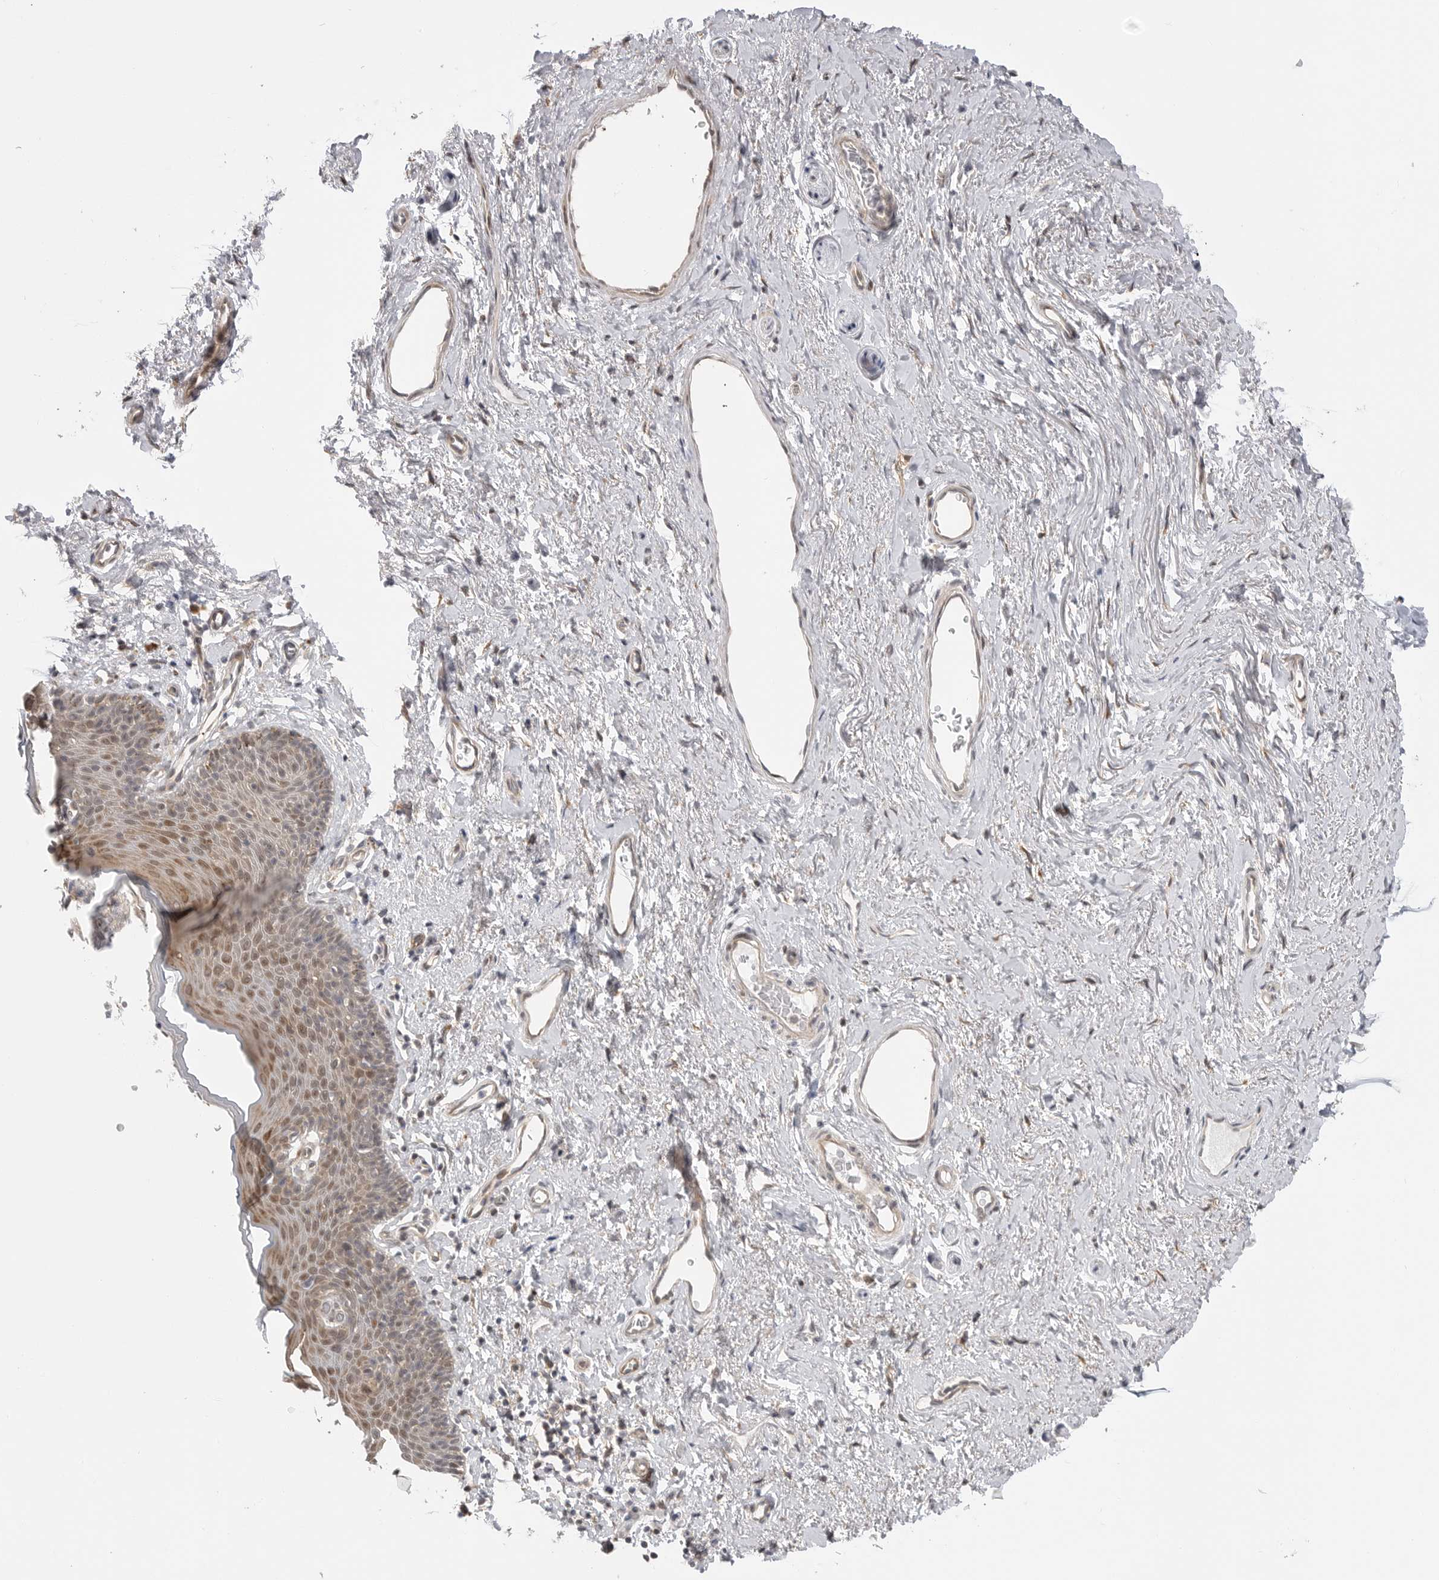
{"staining": {"intensity": "moderate", "quantity": ">75%", "location": "cytoplasmic/membranous"}, "tissue": "skin", "cell_type": "Epidermal cells", "image_type": "normal", "snomed": [{"axis": "morphology", "description": "Normal tissue, NOS"}, {"axis": "topography", "description": "Vulva"}], "caption": "Moderate cytoplasmic/membranous expression is appreciated in approximately >75% of epidermal cells in unremarkable skin.", "gene": "GGT6", "patient": {"sex": "female", "age": 66}}